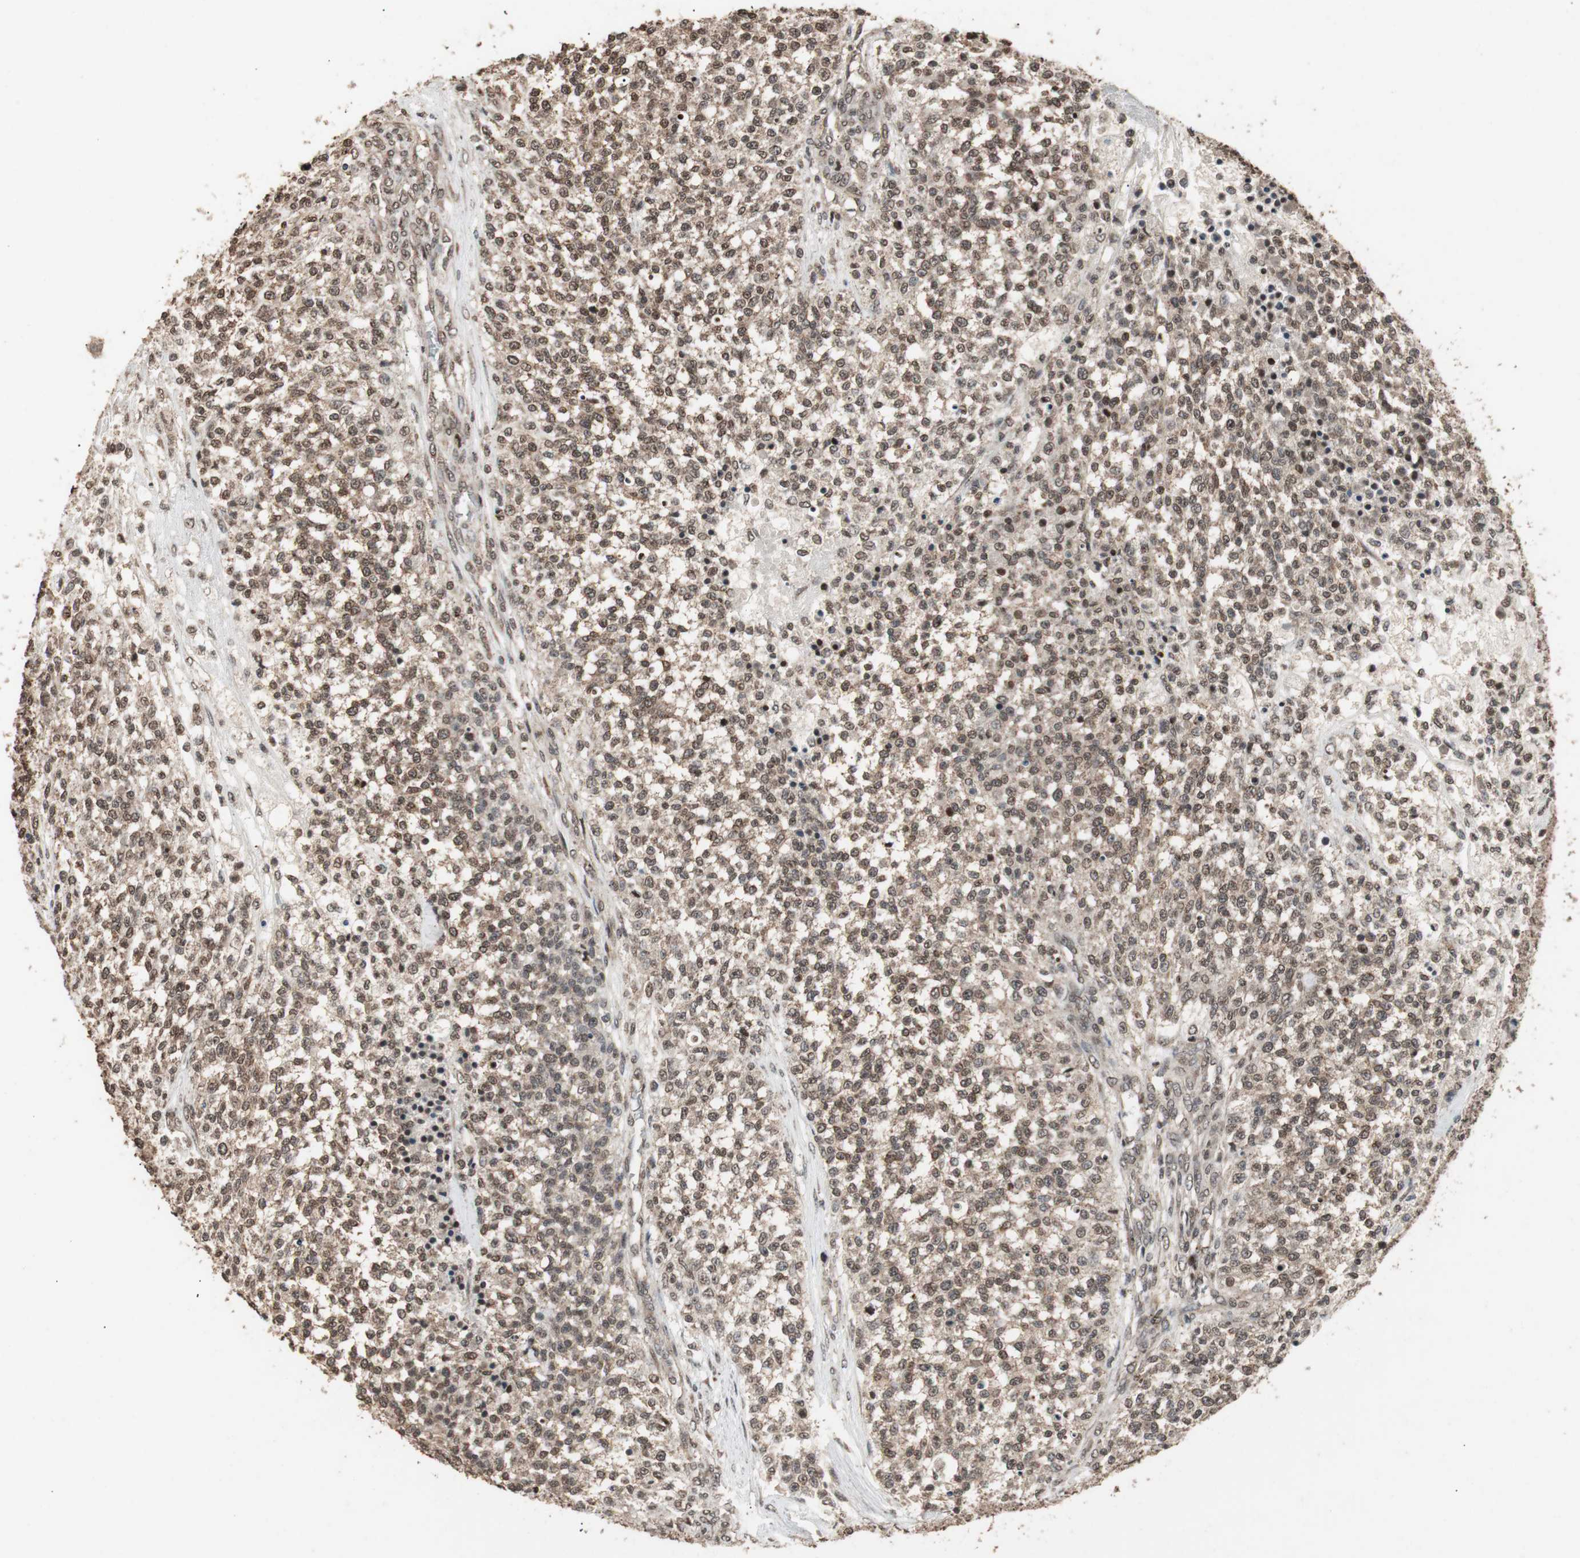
{"staining": {"intensity": "moderate", "quantity": ">75%", "location": "cytoplasmic/membranous"}, "tissue": "testis cancer", "cell_type": "Tumor cells", "image_type": "cancer", "snomed": [{"axis": "morphology", "description": "Seminoma, NOS"}, {"axis": "topography", "description": "Testis"}], "caption": "Immunohistochemical staining of testis cancer demonstrates moderate cytoplasmic/membranous protein staining in approximately >75% of tumor cells.", "gene": "ZFC3H1", "patient": {"sex": "male", "age": 59}}